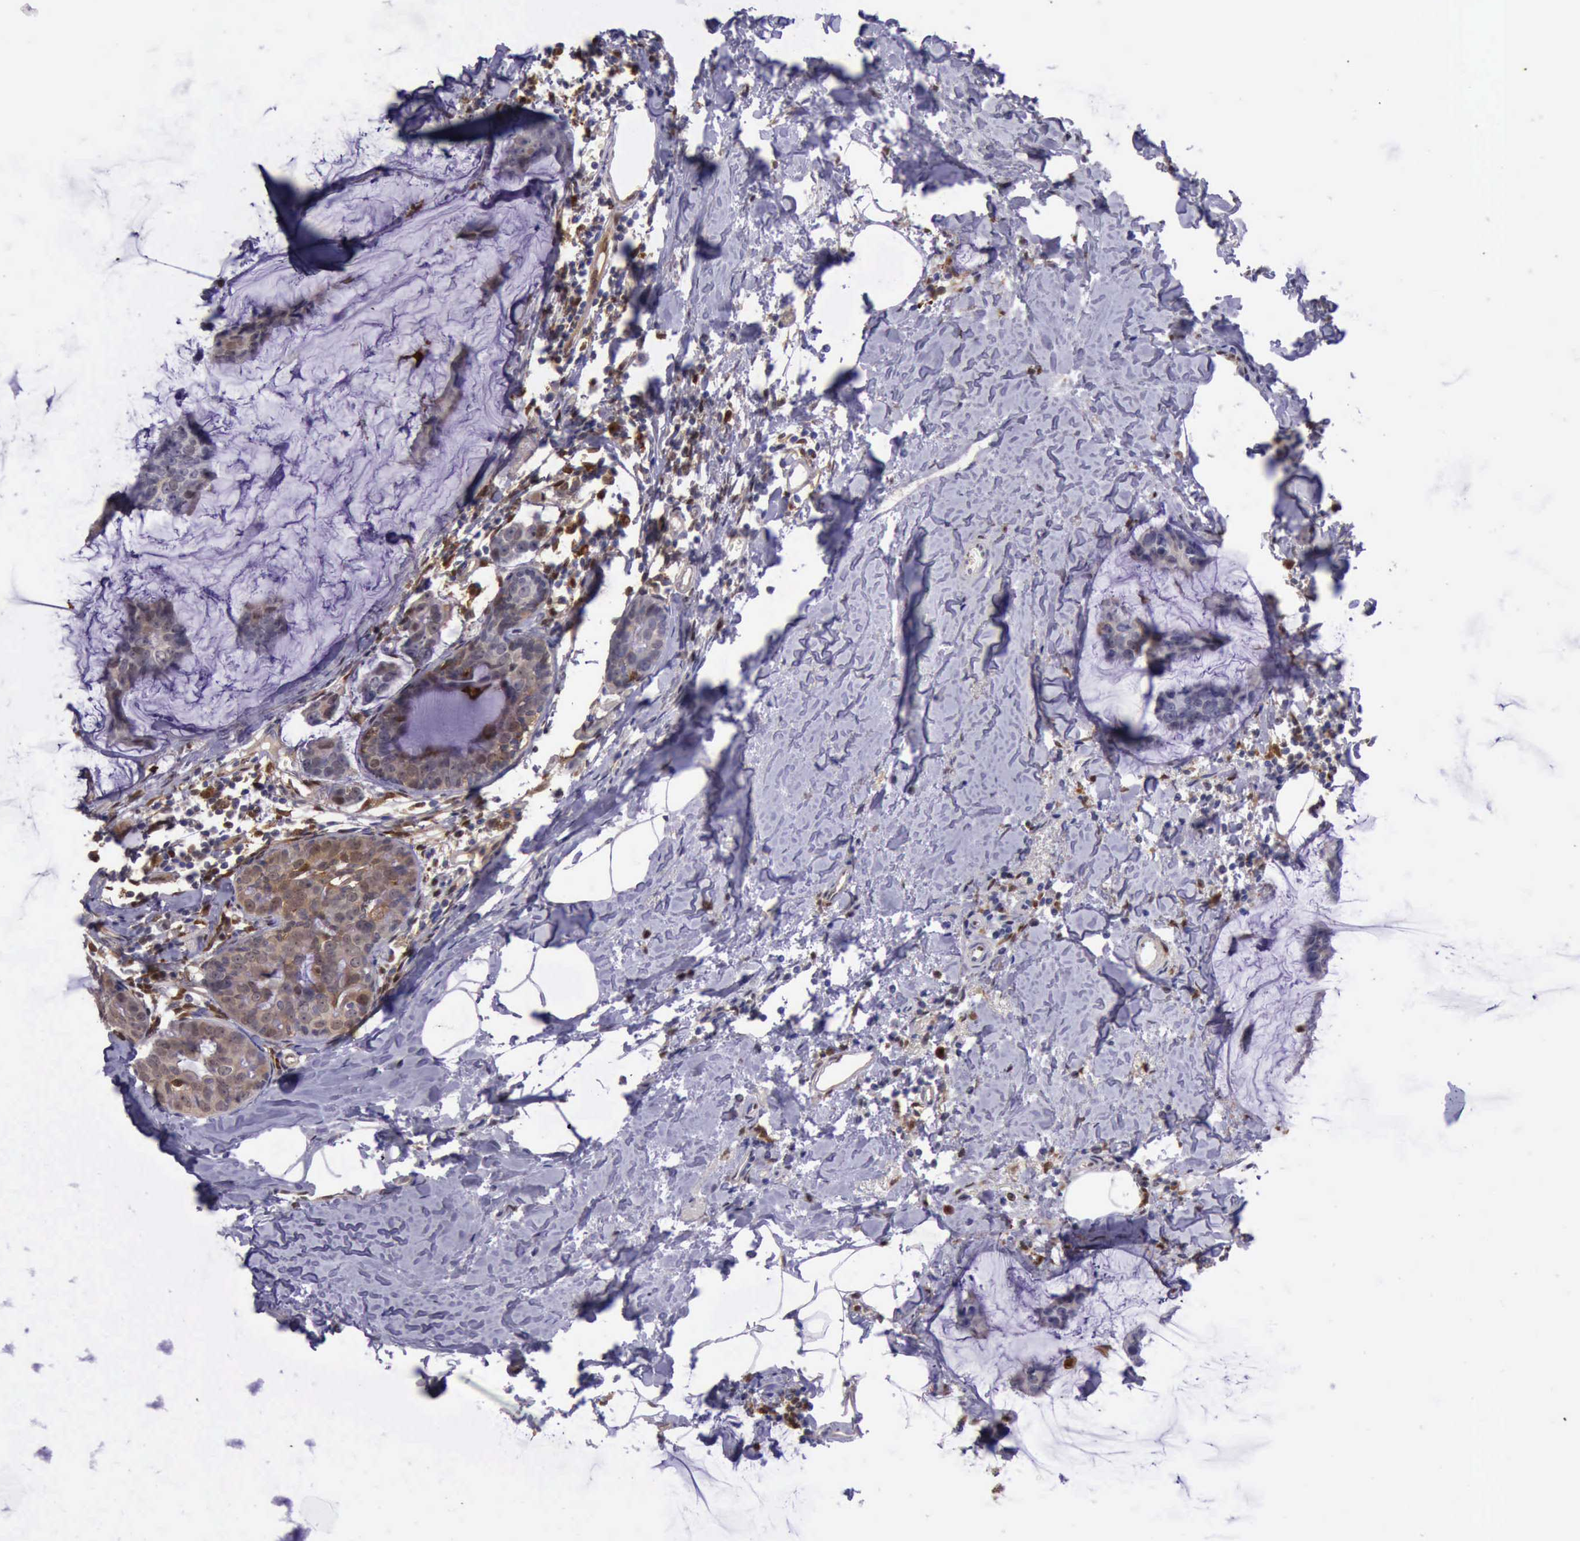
{"staining": {"intensity": "weak", "quantity": "<25%", "location": "cytoplasmic/membranous,nuclear"}, "tissue": "breast cancer", "cell_type": "Tumor cells", "image_type": "cancer", "snomed": [{"axis": "morphology", "description": "Normal tissue, NOS"}, {"axis": "morphology", "description": "Duct carcinoma"}, {"axis": "topography", "description": "Breast"}], "caption": "Breast cancer (infiltrating ductal carcinoma) was stained to show a protein in brown. There is no significant positivity in tumor cells. Nuclei are stained in blue.", "gene": "TYMP", "patient": {"sex": "female", "age": 50}}